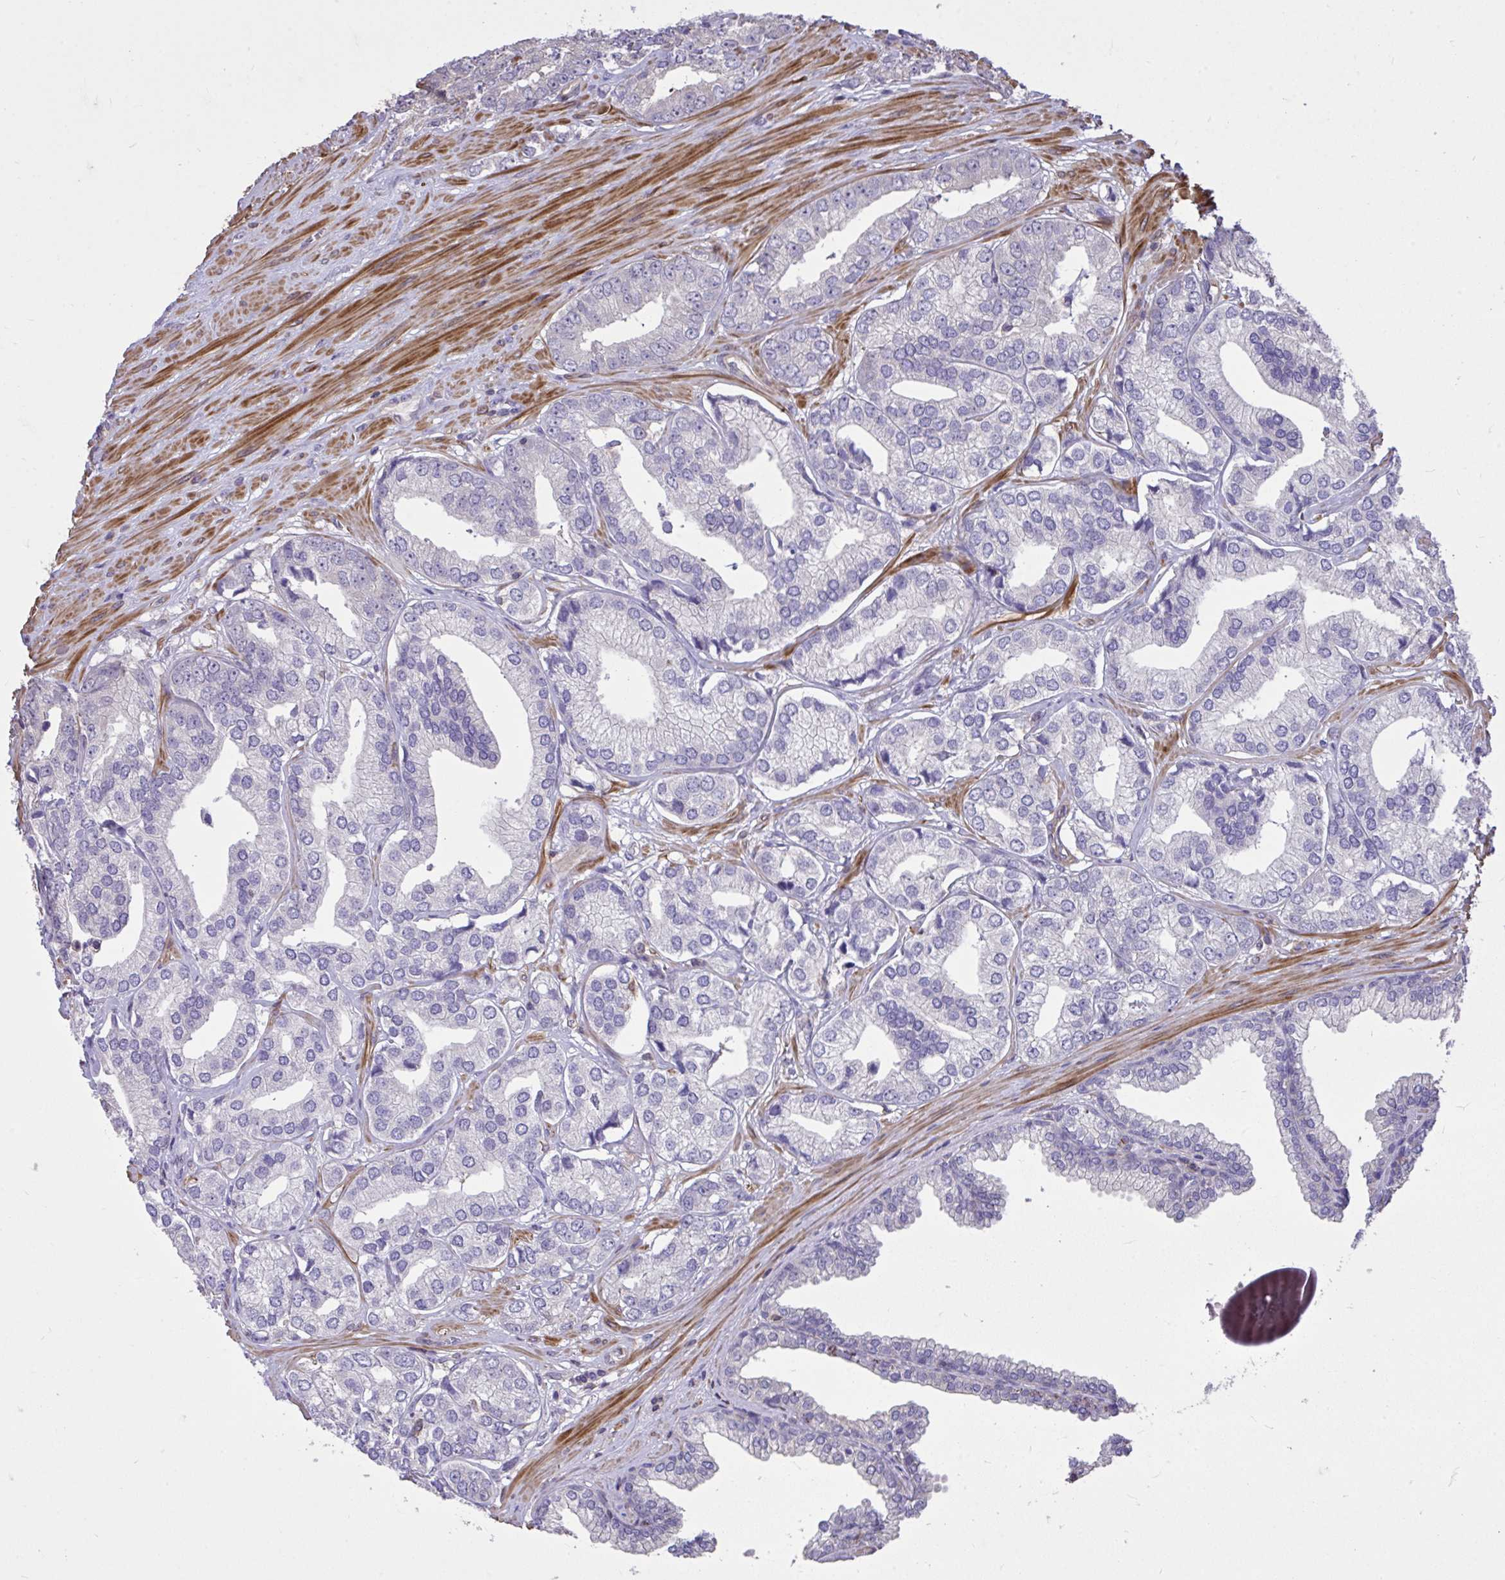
{"staining": {"intensity": "negative", "quantity": "none", "location": "none"}, "tissue": "prostate cancer", "cell_type": "Tumor cells", "image_type": "cancer", "snomed": [{"axis": "morphology", "description": "Adenocarcinoma, High grade"}, {"axis": "topography", "description": "Prostate"}], "caption": "Immunohistochemical staining of prostate cancer (high-grade adenocarcinoma) shows no significant positivity in tumor cells.", "gene": "IGFL2", "patient": {"sex": "male", "age": 58}}